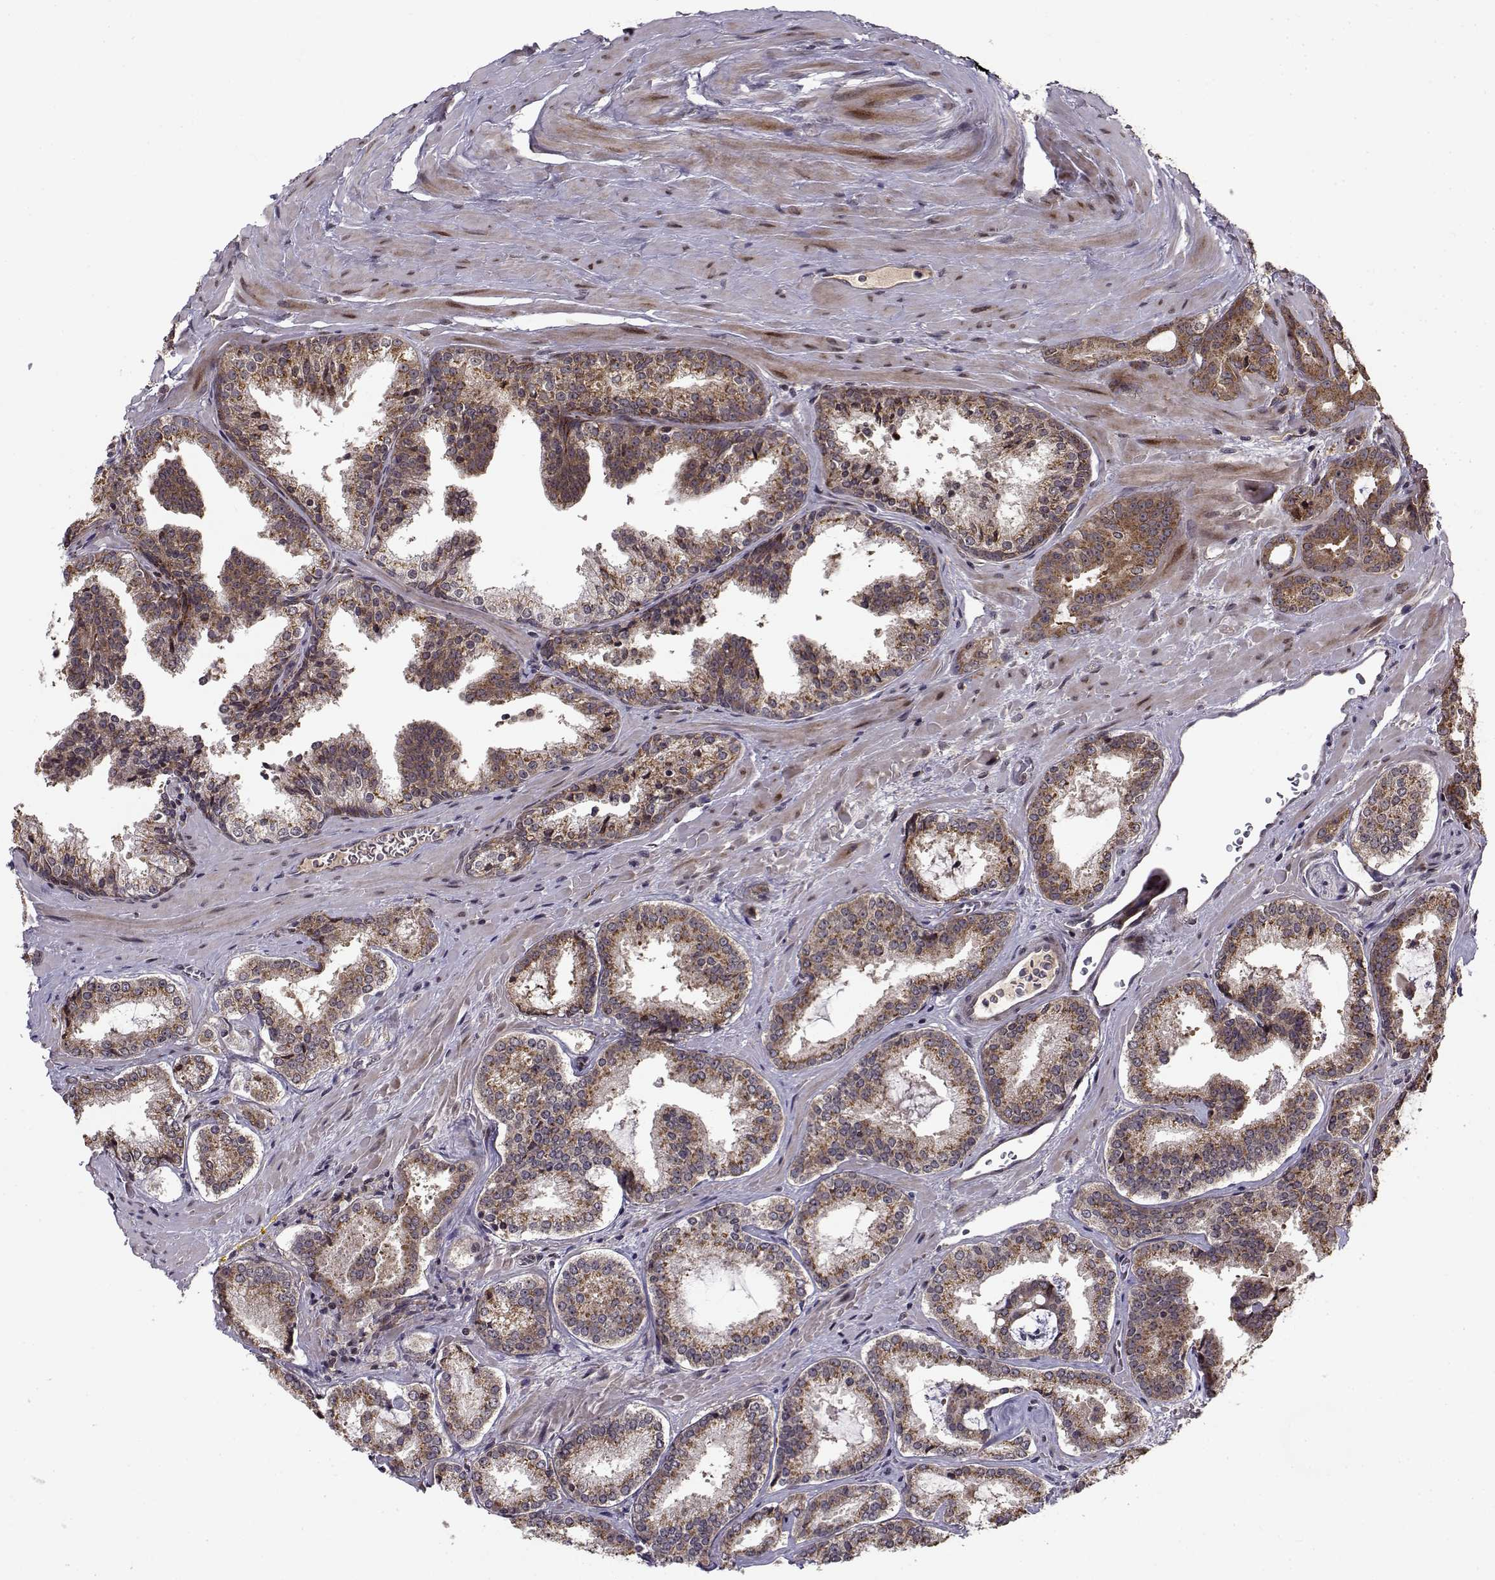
{"staining": {"intensity": "strong", "quantity": ">75%", "location": "cytoplasmic/membranous"}, "tissue": "prostate cancer", "cell_type": "Tumor cells", "image_type": "cancer", "snomed": [{"axis": "morphology", "description": "Adenocarcinoma, NOS"}, {"axis": "morphology", "description": "Adenocarcinoma, High grade"}, {"axis": "topography", "description": "Prostate"}], "caption": "Tumor cells display strong cytoplasmic/membranous expression in about >75% of cells in prostate cancer (adenocarcinoma (high-grade)).", "gene": "RPL31", "patient": {"sex": "male", "age": 62}}